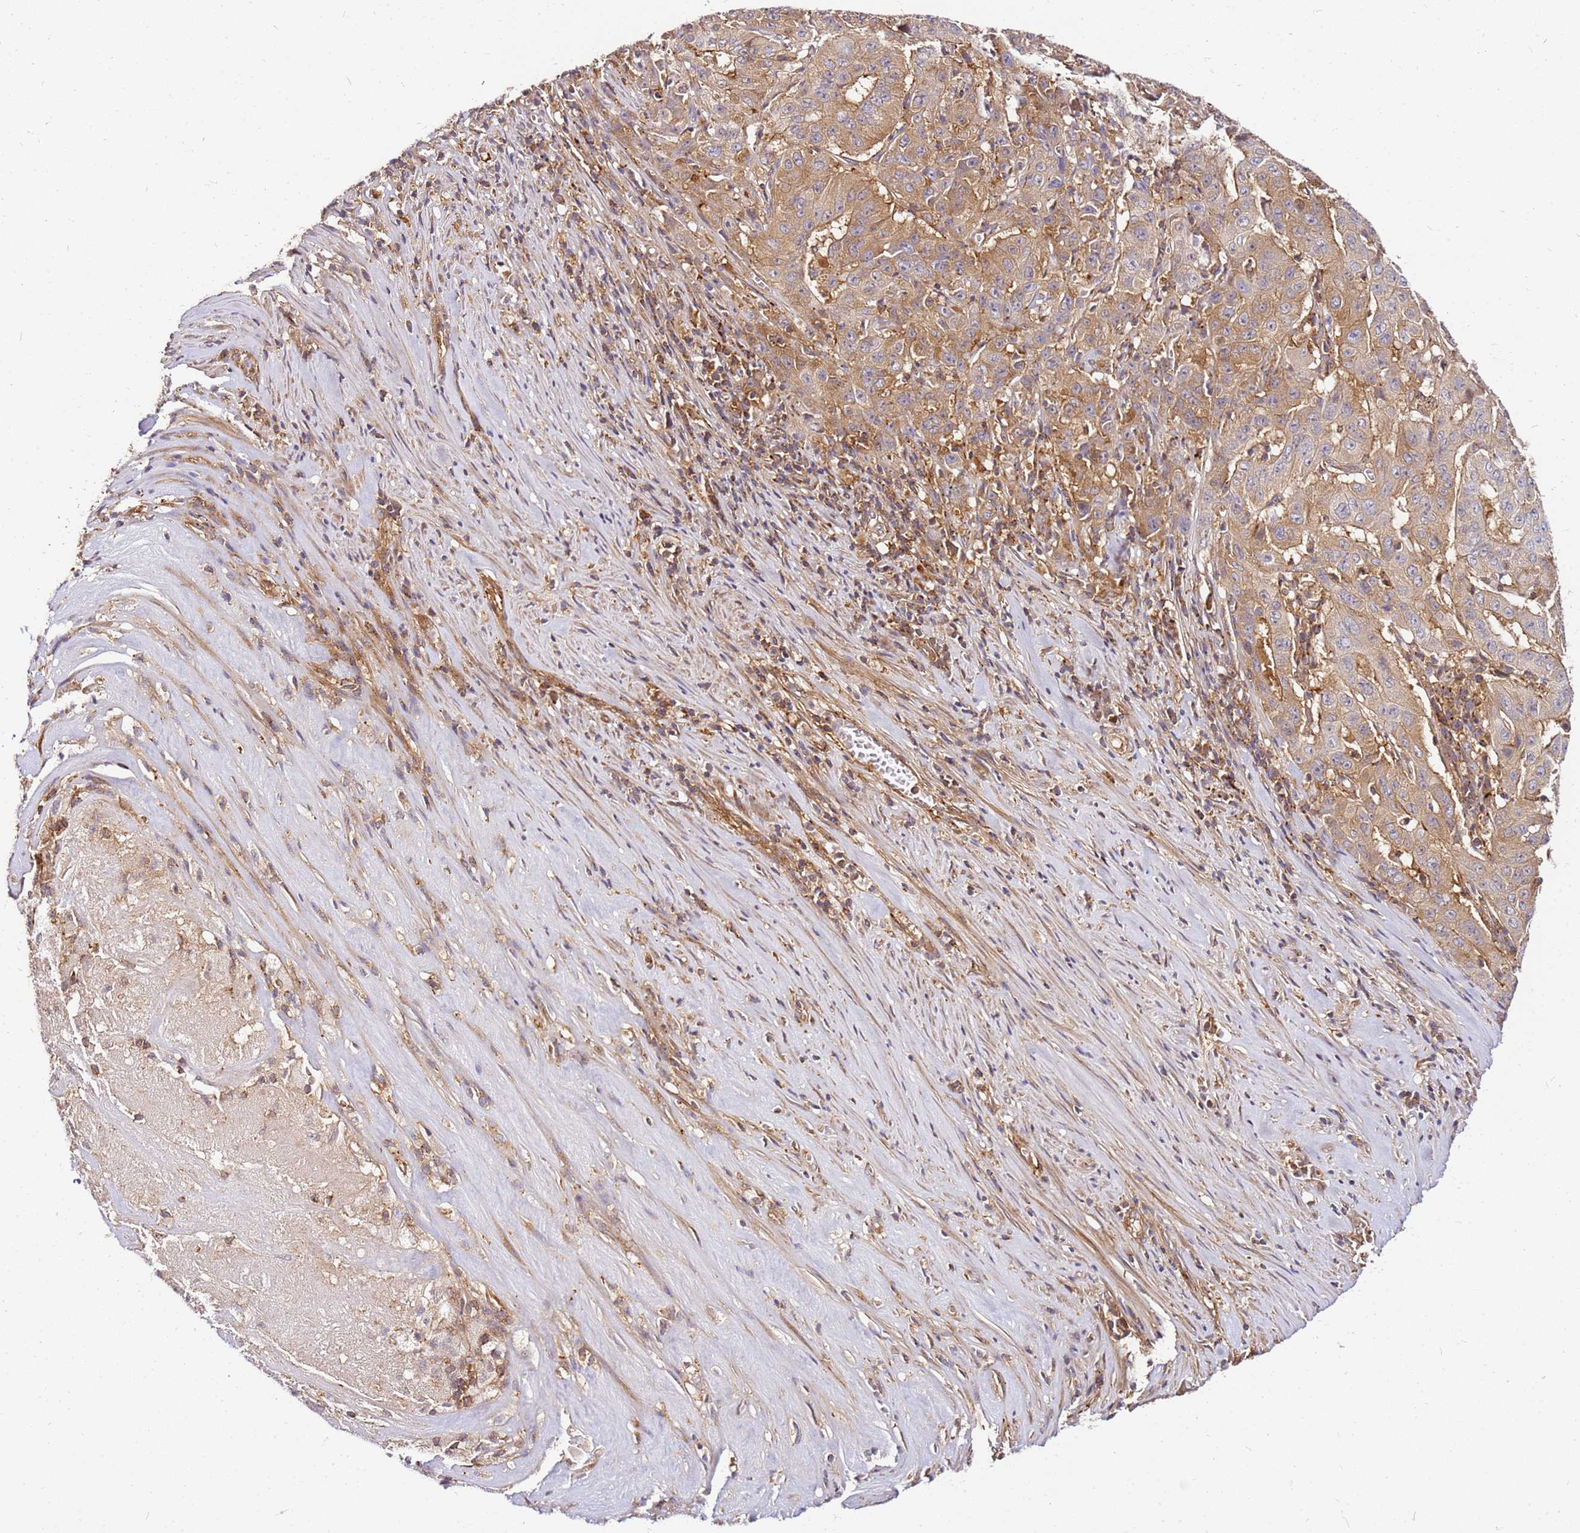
{"staining": {"intensity": "moderate", "quantity": ">75%", "location": "cytoplasmic/membranous"}, "tissue": "pancreatic cancer", "cell_type": "Tumor cells", "image_type": "cancer", "snomed": [{"axis": "morphology", "description": "Adenocarcinoma, NOS"}, {"axis": "topography", "description": "Pancreas"}], "caption": "The image reveals staining of pancreatic adenocarcinoma, revealing moderate cytoplasmic/membranous protein positivity (brown color) within tumor cells. (brown staining indicates protein expression, while blue staining denotes nuclei).", "gene": "PIH1D1", "patient": {"sex": "male", "age": 63}}